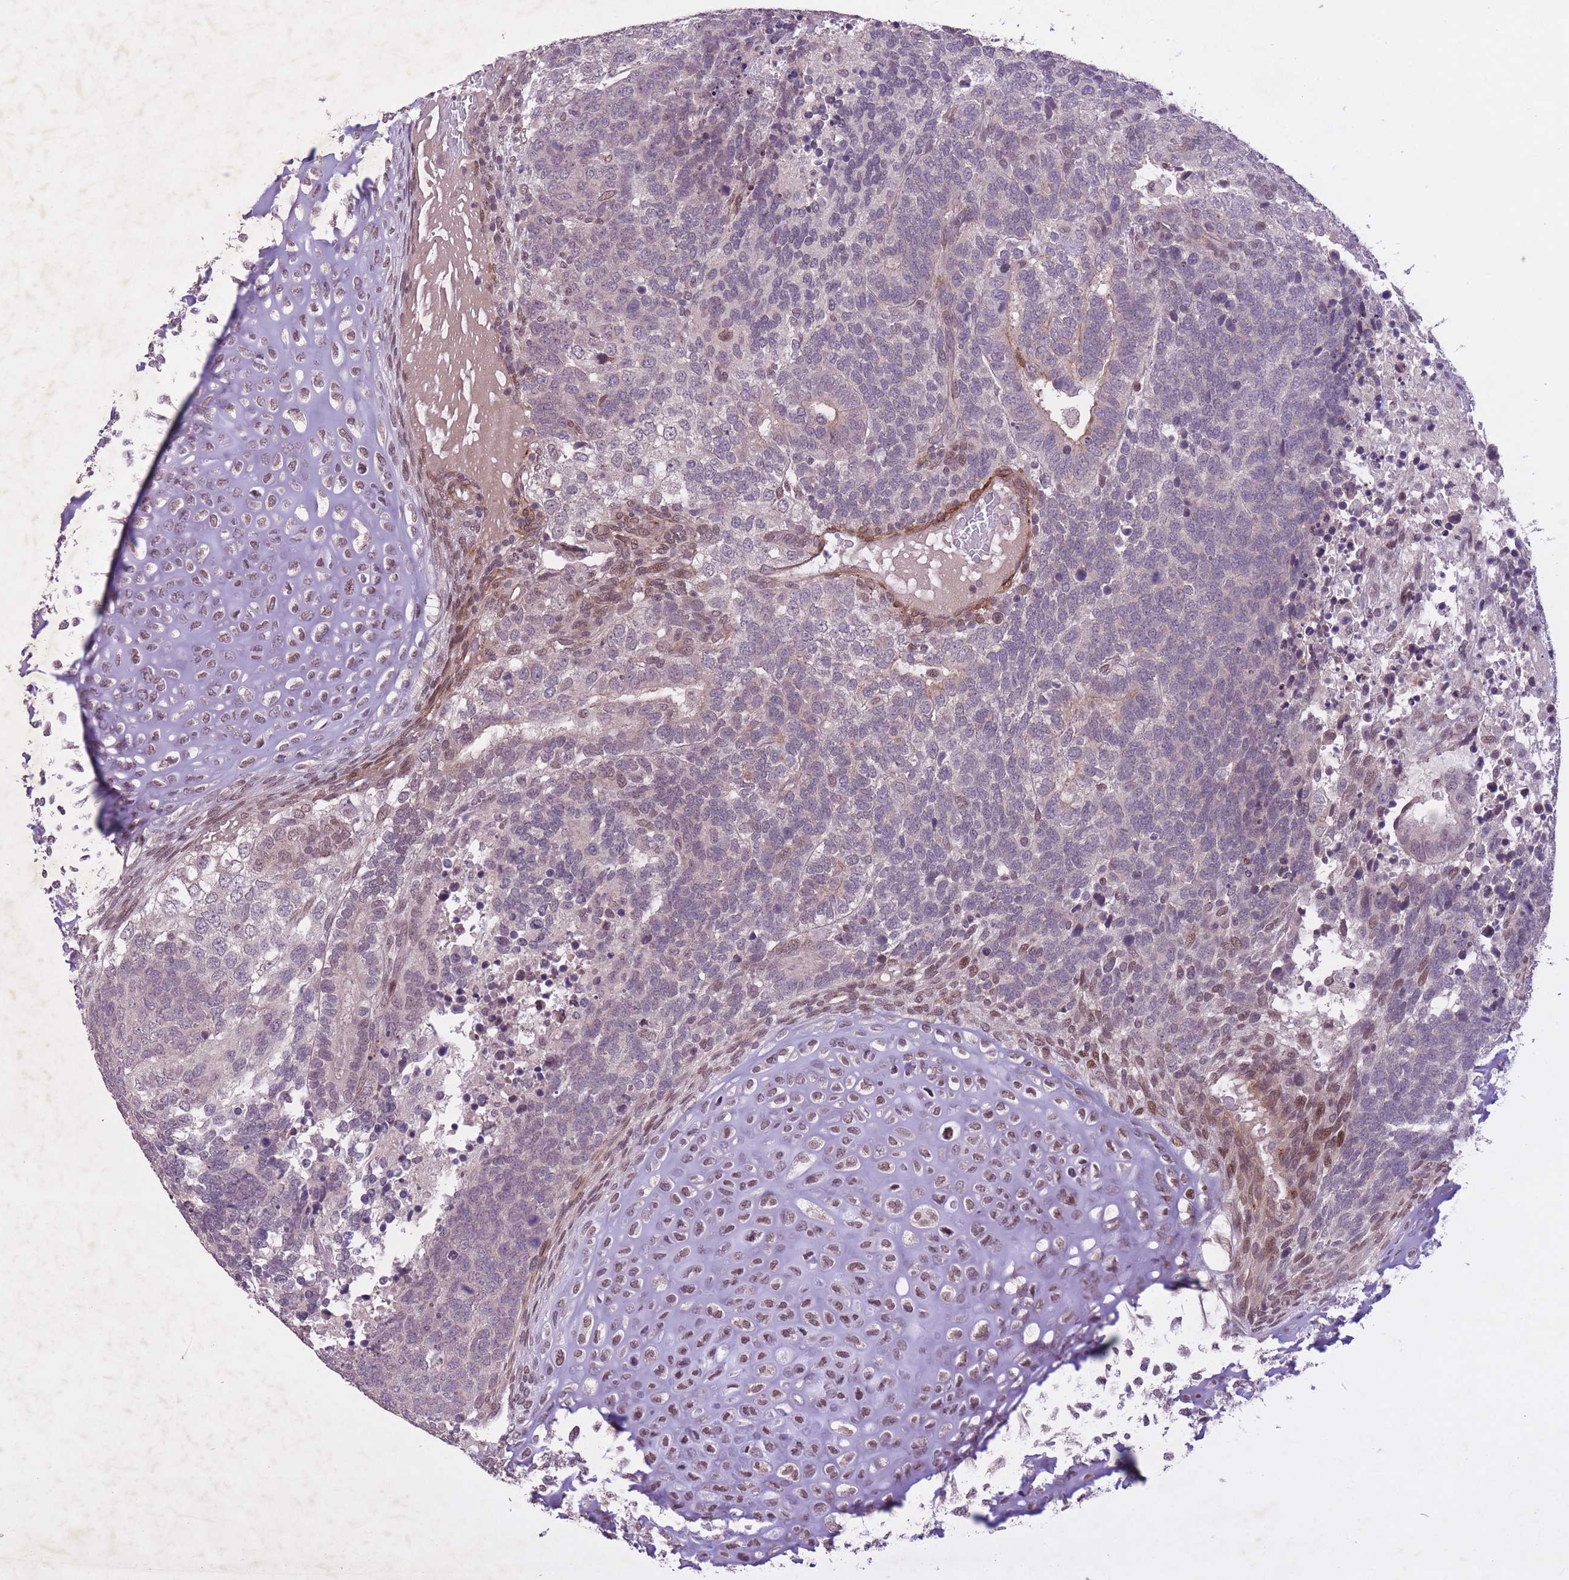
{"staining": {"intensity": "negative", "quantity": "none", "location": "none"}, "tissue": "testis cancer", "cell_type": "Tumor cells", "image_type": "cancer", "snomed": [{"axis": "morphology", "description": "Carcinoma, Embryonal, NOS"}, {"axis": "topography", "description": "Testis"}], "caption": "High power microscopy photomicrograph of an immunohistochemistry photomicrograph of testis cancer, revealing no significant staining in tumor cells.", "gene": "CBX6", "patient": {"sex": "male", "age": 23}}